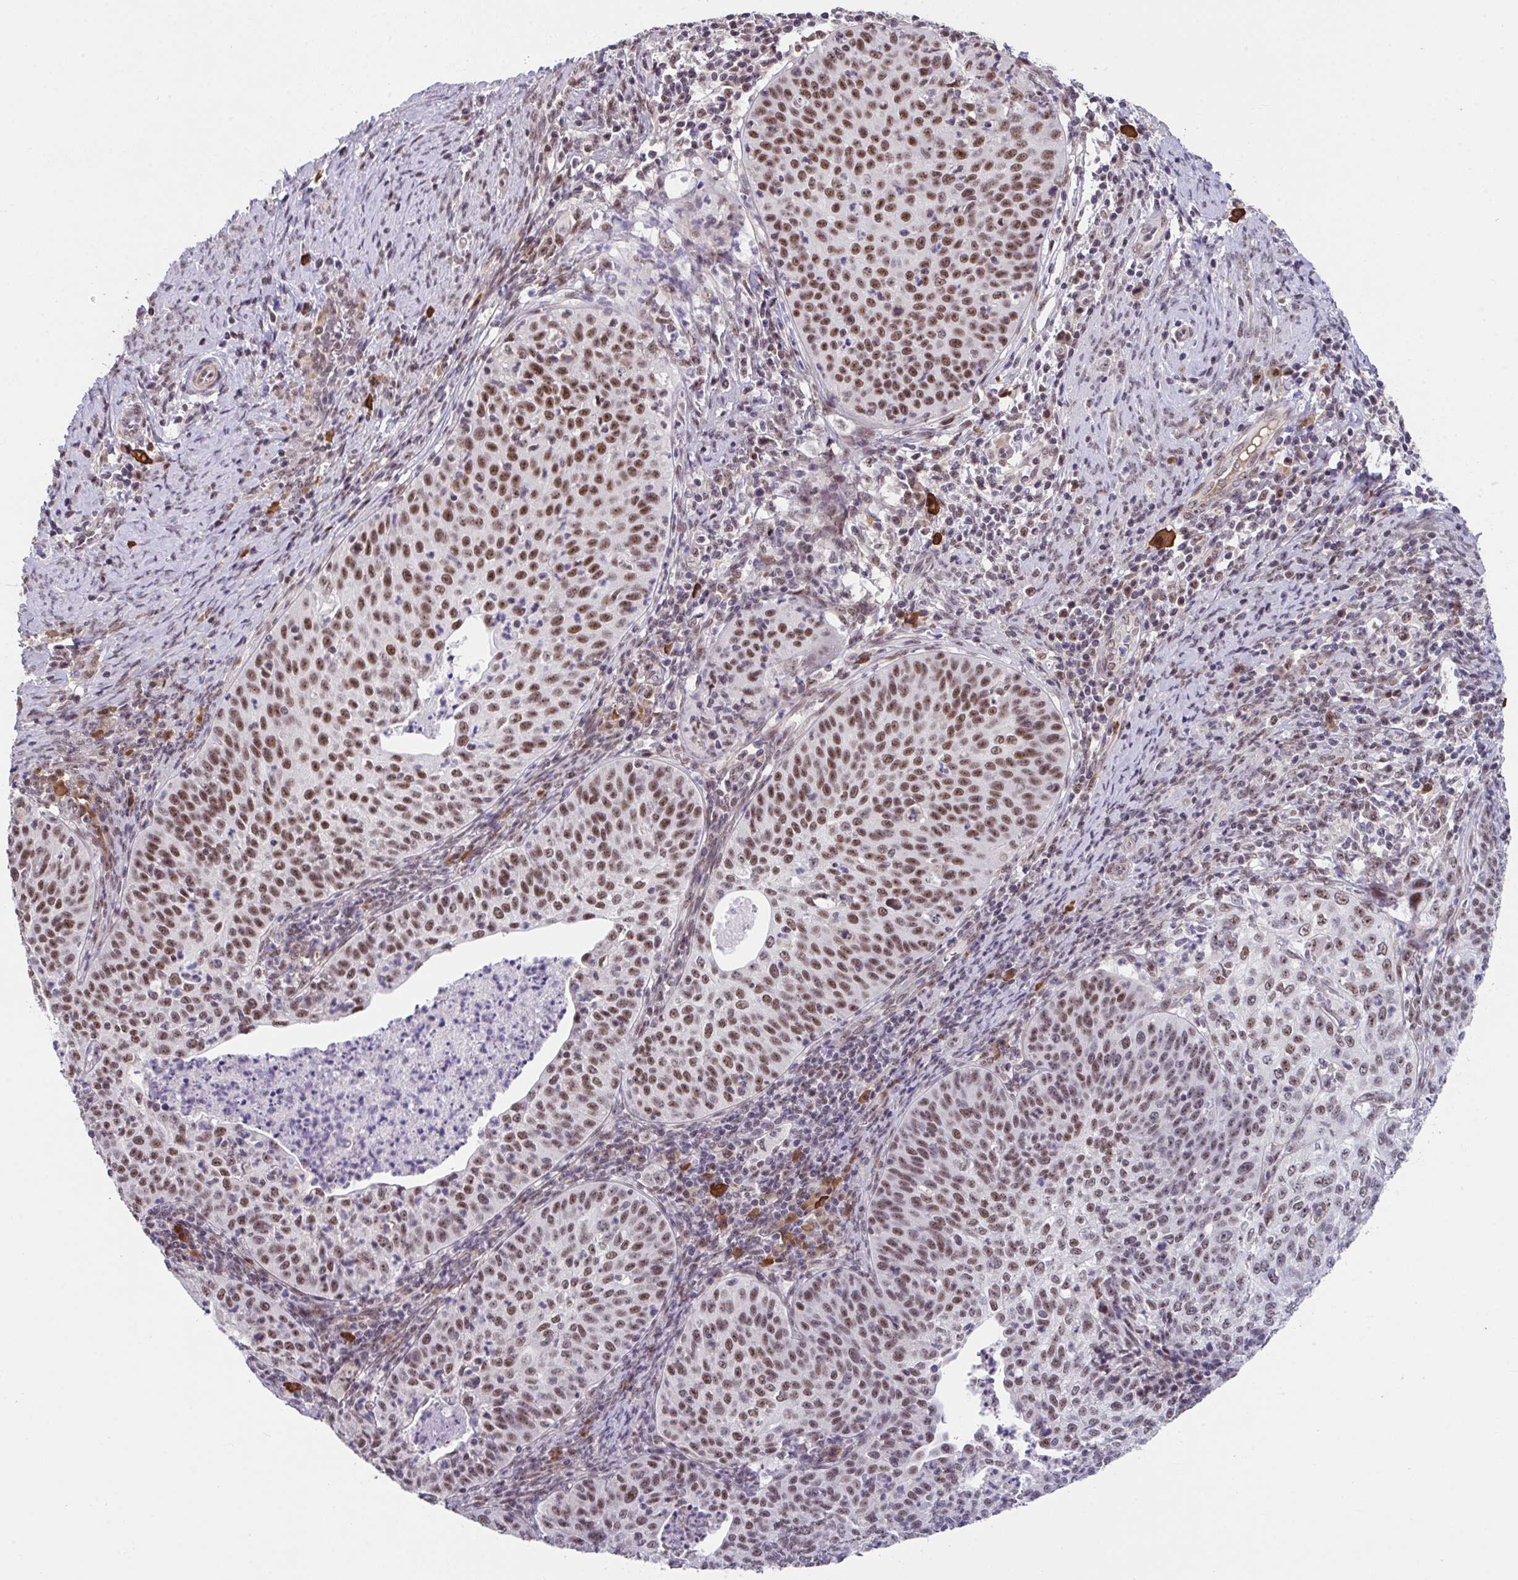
{"staining": {"intensity": "moderate", "quantity": ">75%", "location": "nuclear"}, "tissue": "cervical cancer", "cell_type": "Tumor cells", "image_type": "cancer", "snomed": [{"axis": "morphology", "description": "Squamous cell carcinoma, NOS"}, {"axis": "topography", "description": "Cervix"}], "caption": "An image of squamous cell carcinoma (cervical) stained for a protein displays moderate nuclear brown staining in tumor cells.", "gene": "RBBP6", "patient": {"sex": "female", "age": 30}}